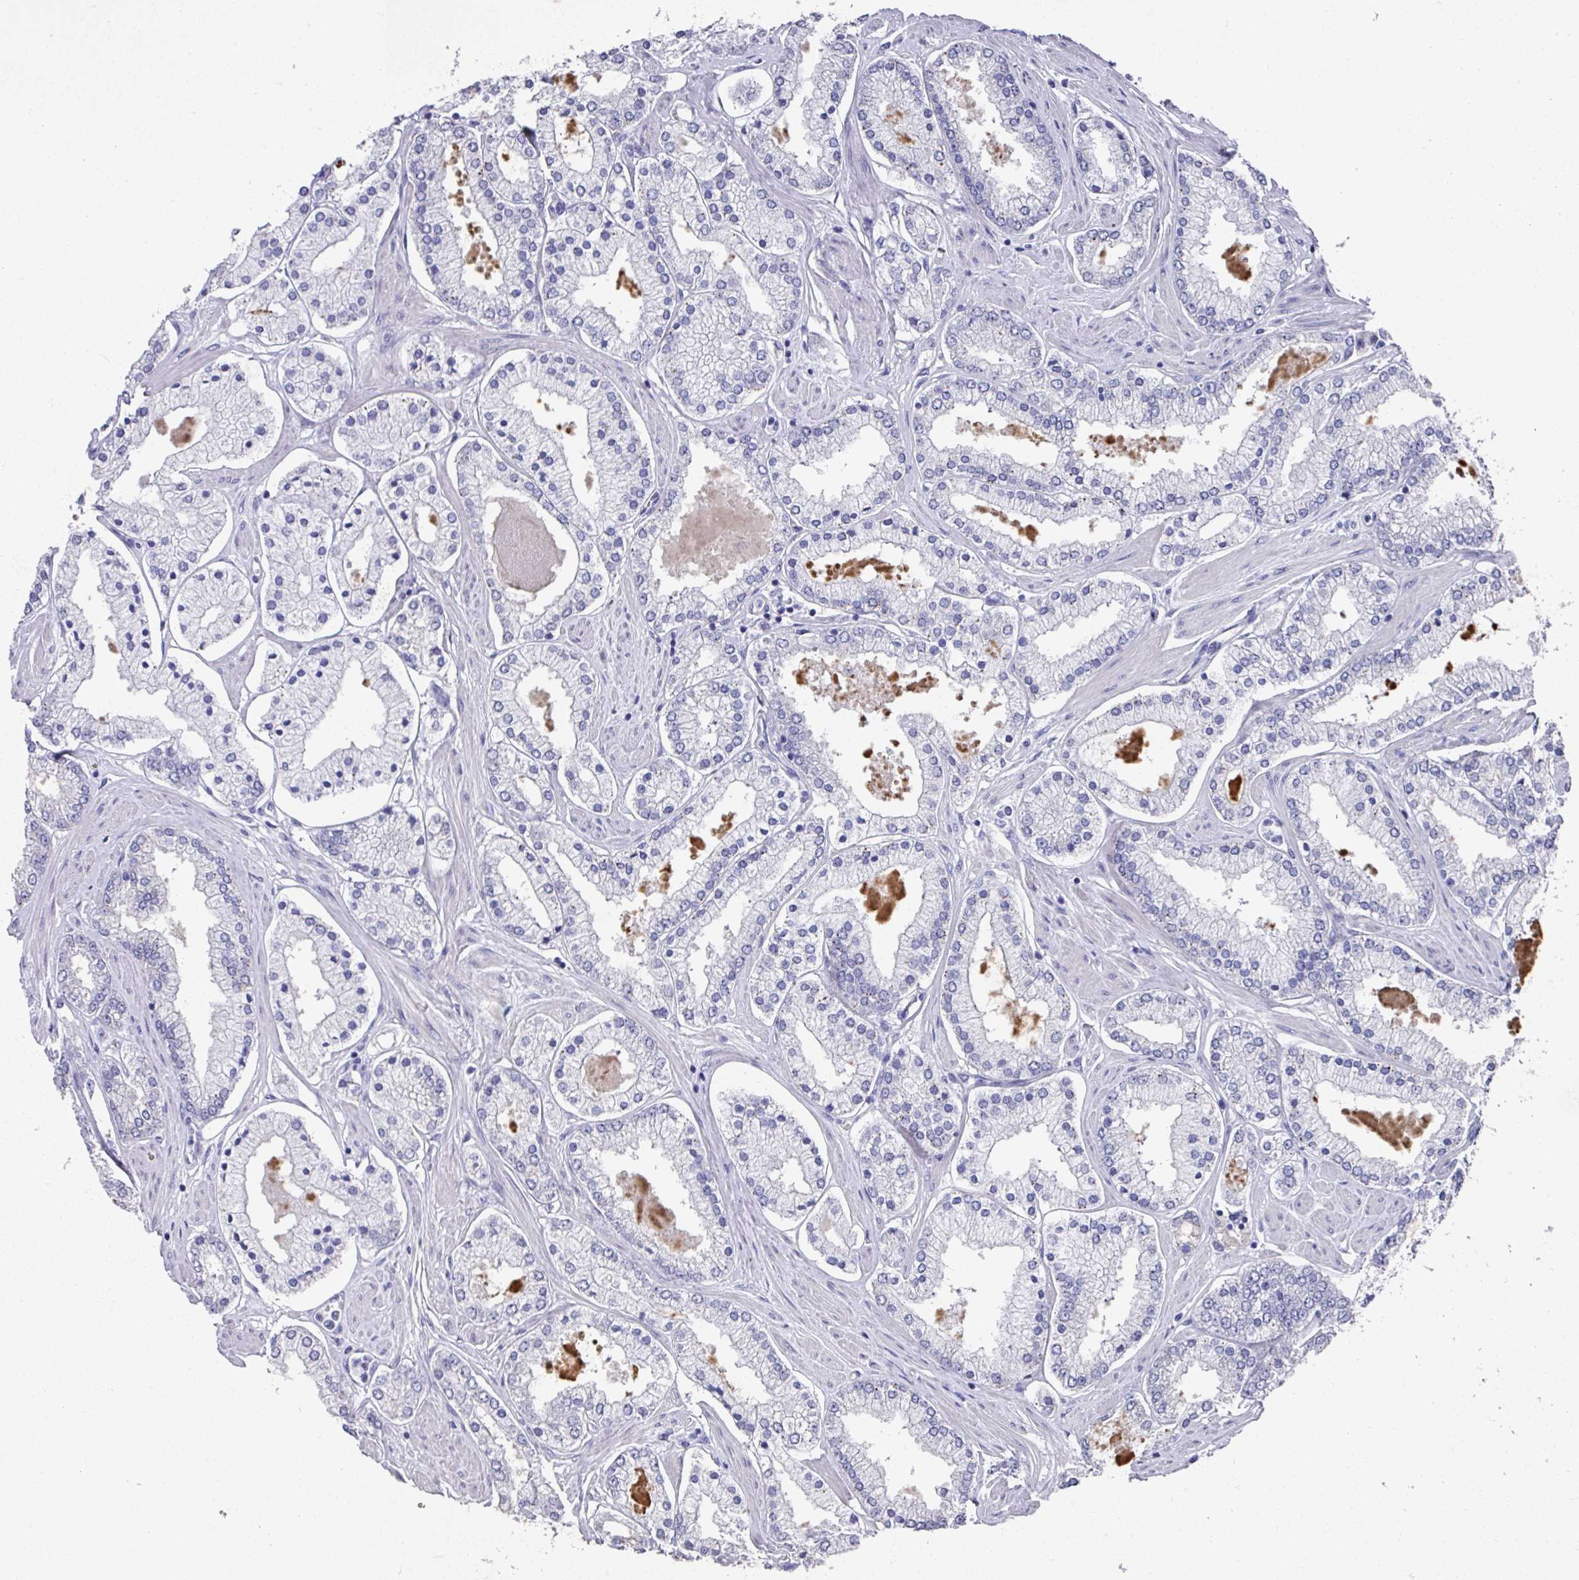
{"staining": {"intensity": "negative", "quantity": "none", "location": "none"}, "tissue": "prostate cancer", "cell_type": "Tumor cells", "image_type": "cancer", "snomed": [{"axis": "morphology", "description": "Adenocarcinoma, Low grade"}, {"axis": "topography", "description": "Prostate"}], "caption": "This is an immunohistochemistry image of human prostate cancer (adenocarcinoma (low-grade)). There is no expression in tumor cells.", "gene": "DAZL", "patient": {"sex": "male", "age": 42}}